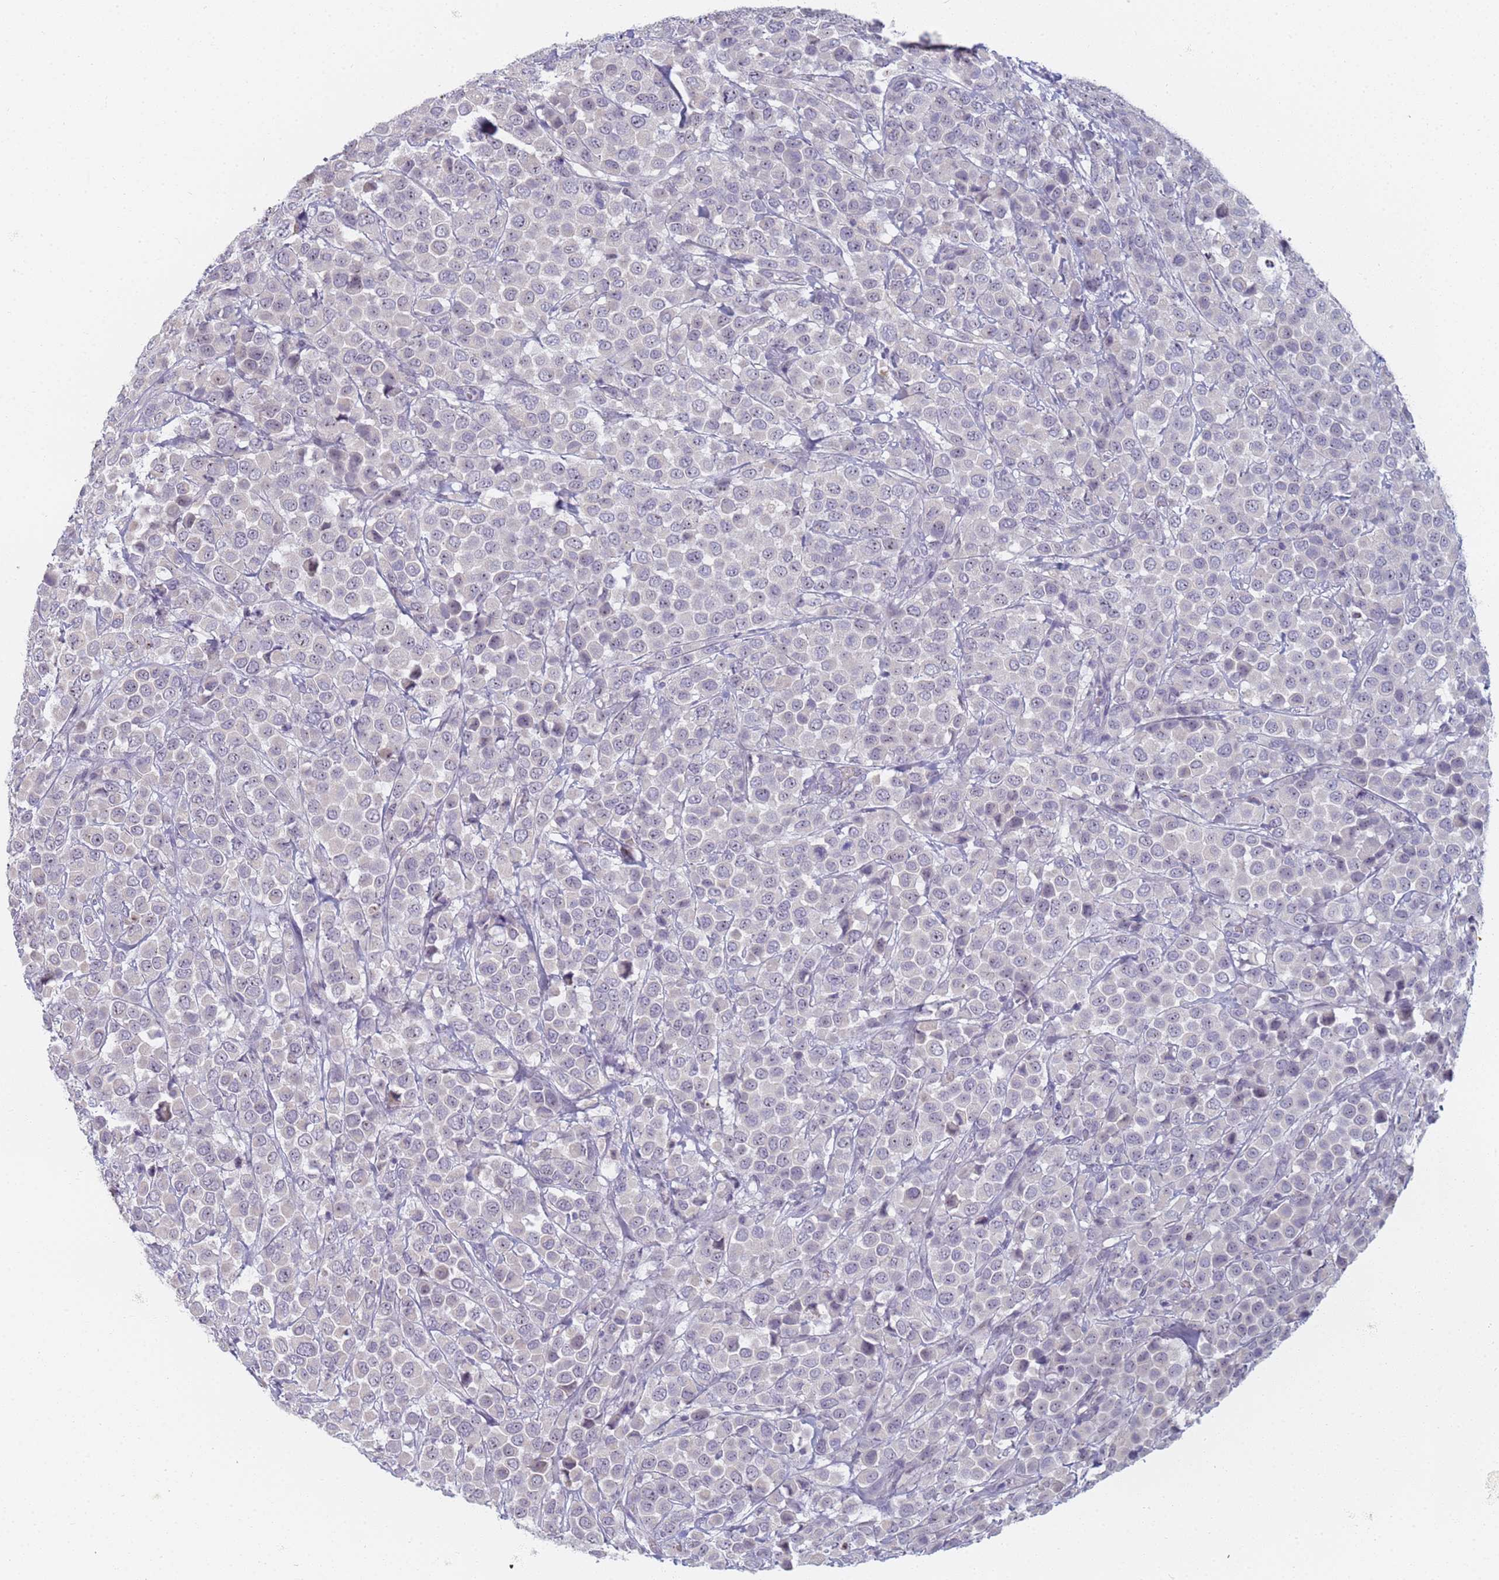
{"staining": {"intensity": "negative", "quantity": "none", "location": "none"}, "tissue": "breast cancer", "cell_type": "Tumor cells", "image_type": "cancer", "snomed": [{"axis": "morphology", "description": "Duct carcinoma"}, {"axis": "topography", "description": "Breast"}], "caption": "Immunohistochemical staining of human intraductal carcinoma (breast) exhibits no significant staining in tumor cells.", "gene": "SLC38A9", "patient": {"sex": "female", "age": 61}}